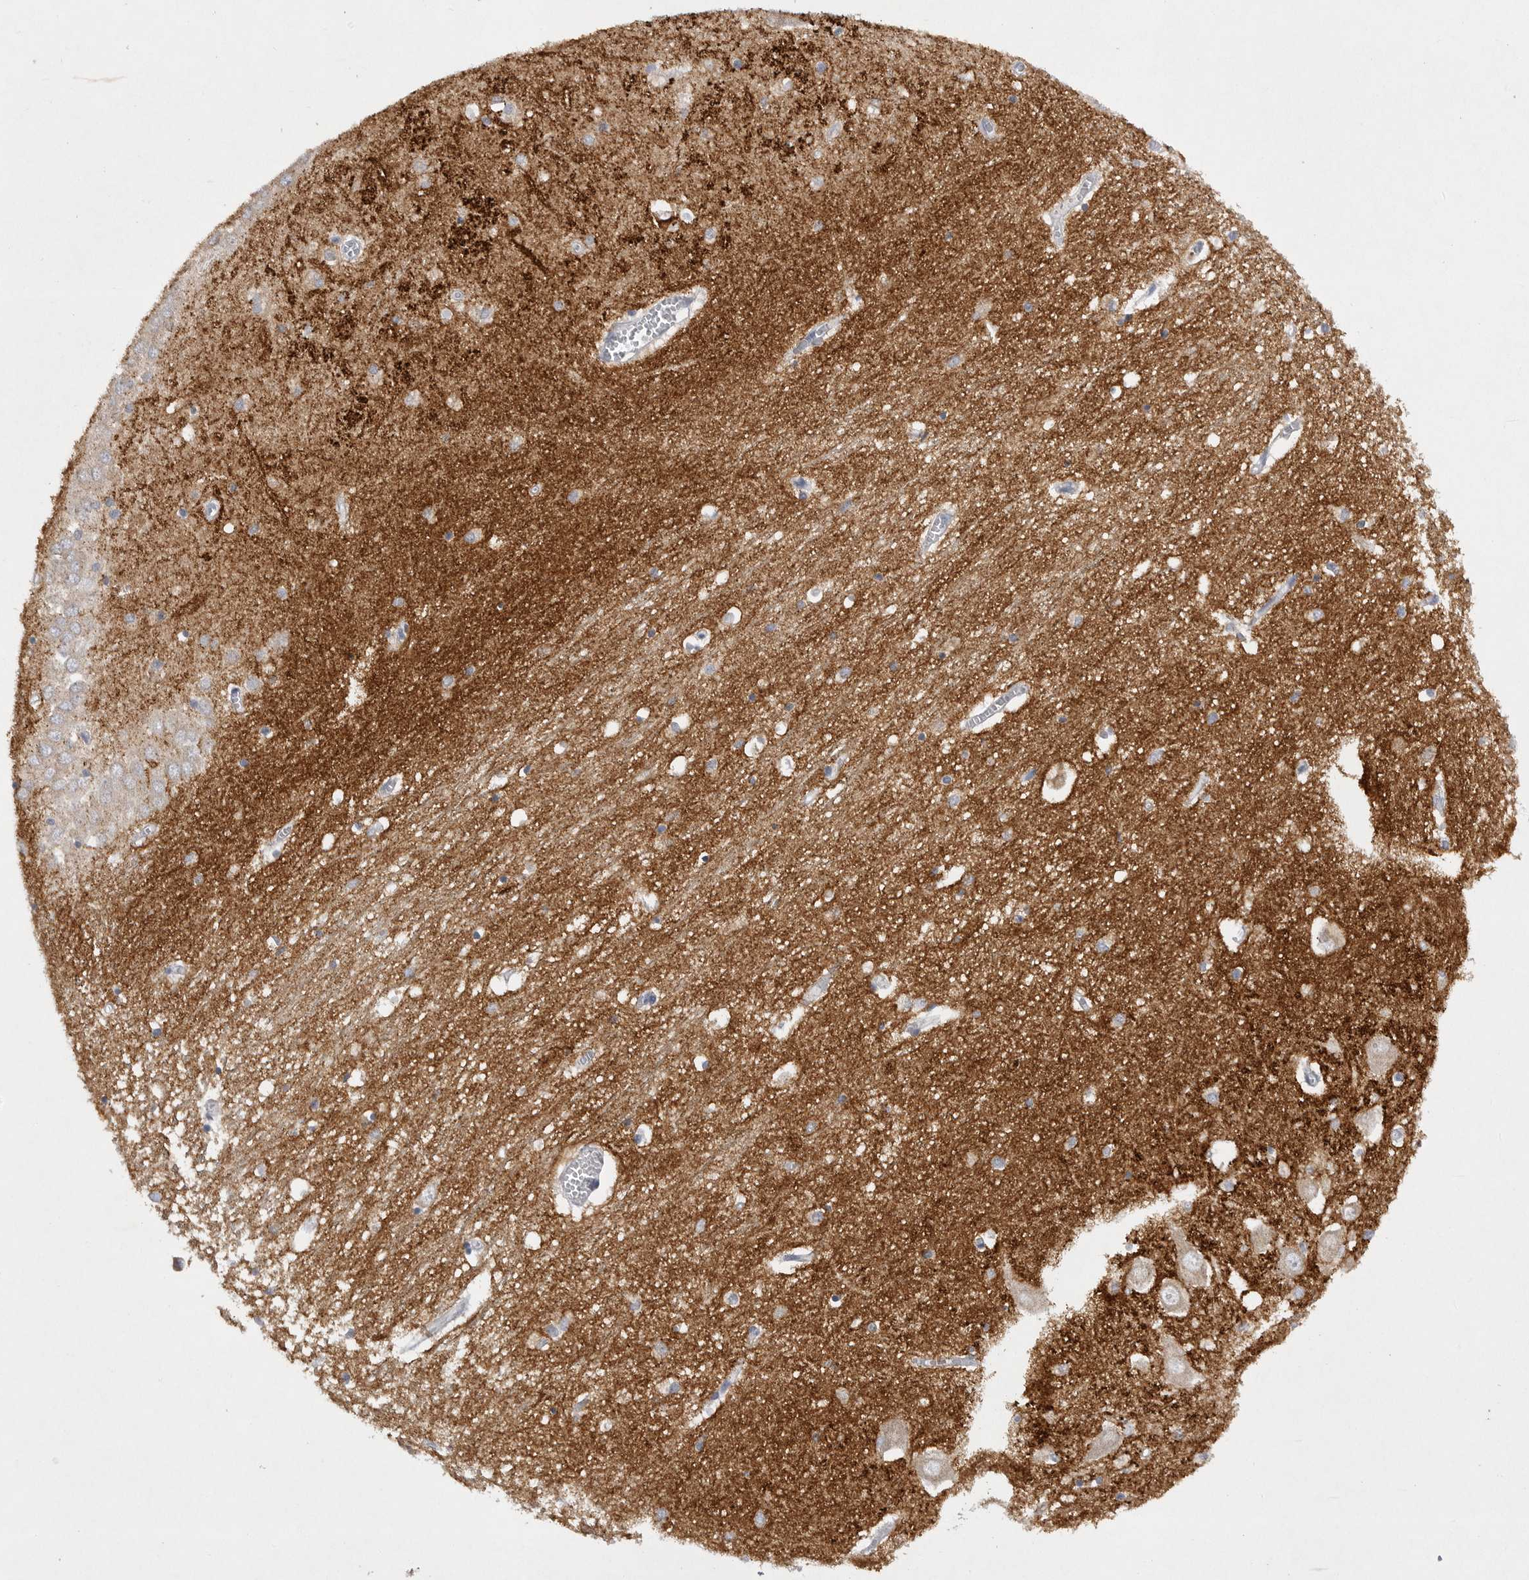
{"staining": {"intensity": "weak", "quantity": "25%-75%", "location": "cytoplasmic/membranous"}, "tissue": "hippocampus", "cell_type": "Glial cells", "image_type": "normal", "snomed": [{"axis": "morphology", "description": "Normal tissue, NOS"}, {"axis": "topography", "description": "Hippocampus"}], "caption": "This micrograph shows benign hippocampus stained with immunohistochemistry to label a protein in brown. The cytoplasmic/membranous of glial cells show weak positivity for the protein. Nuclei are counter-stained blue.", "gene": "EDEM3", "patient": {"sex": "male", "age": 70}}